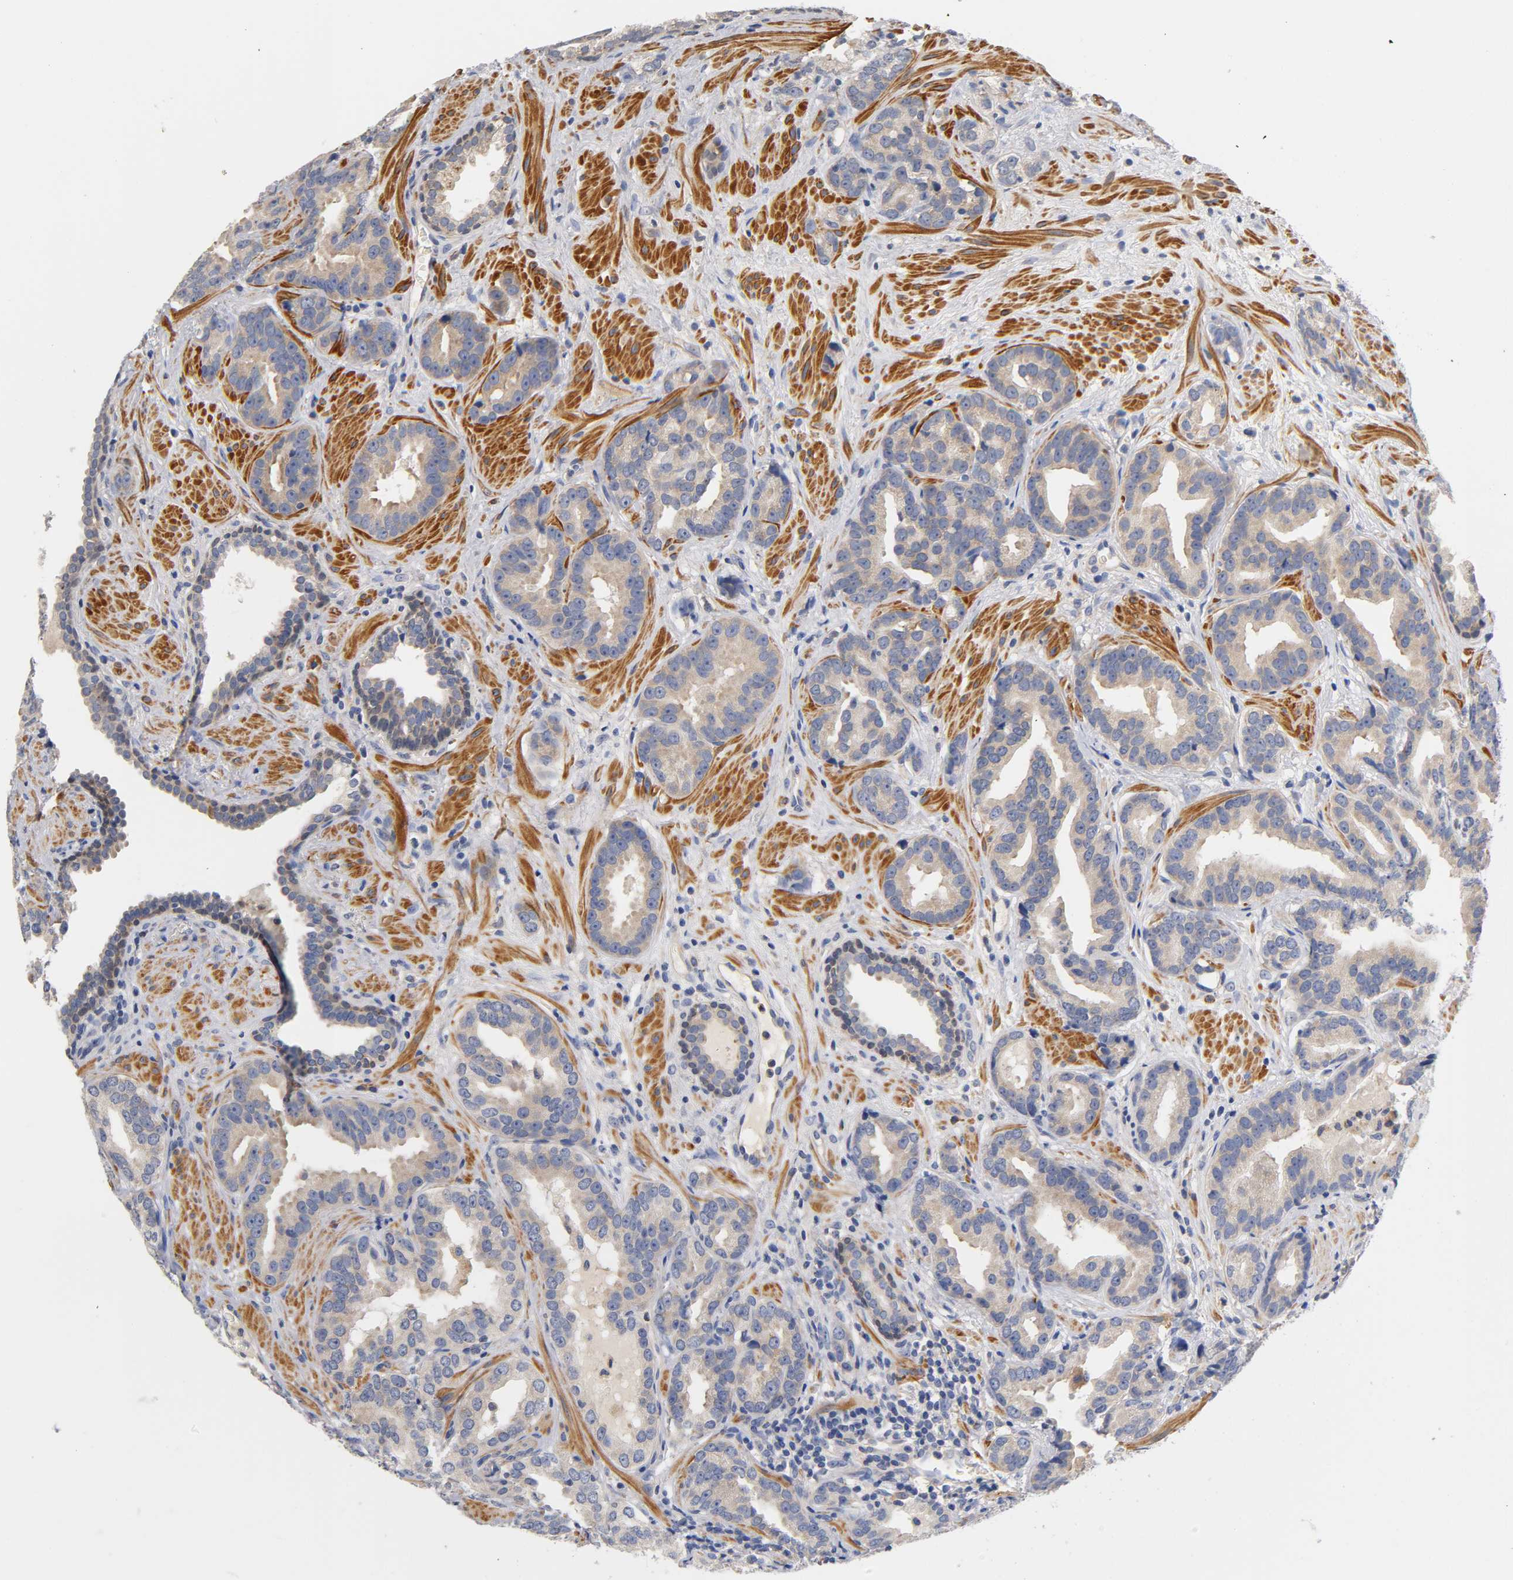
{"staining": {"intensity": "weak", "quantity": "<25%", "location": "cytoplasmic/membranous"}, "tissue": "prostate cancer", "cell_type": "Tumor cells", "image_type": "cancer", "snomed": [{"axis": "morphology", "description": "Adenocarcinoma, Low grade"}, {"axis": "topography", "description": "Prostate"}], "caption": "High power microscopy histopathology image of an immunohistochemistry (IHC) micrograph of prostate low-grade adenocarcinoma, revealing no significant staining in tumor cells.", "gene": "SEMA5A", "patient": {"sex": "male", "age": 59}}